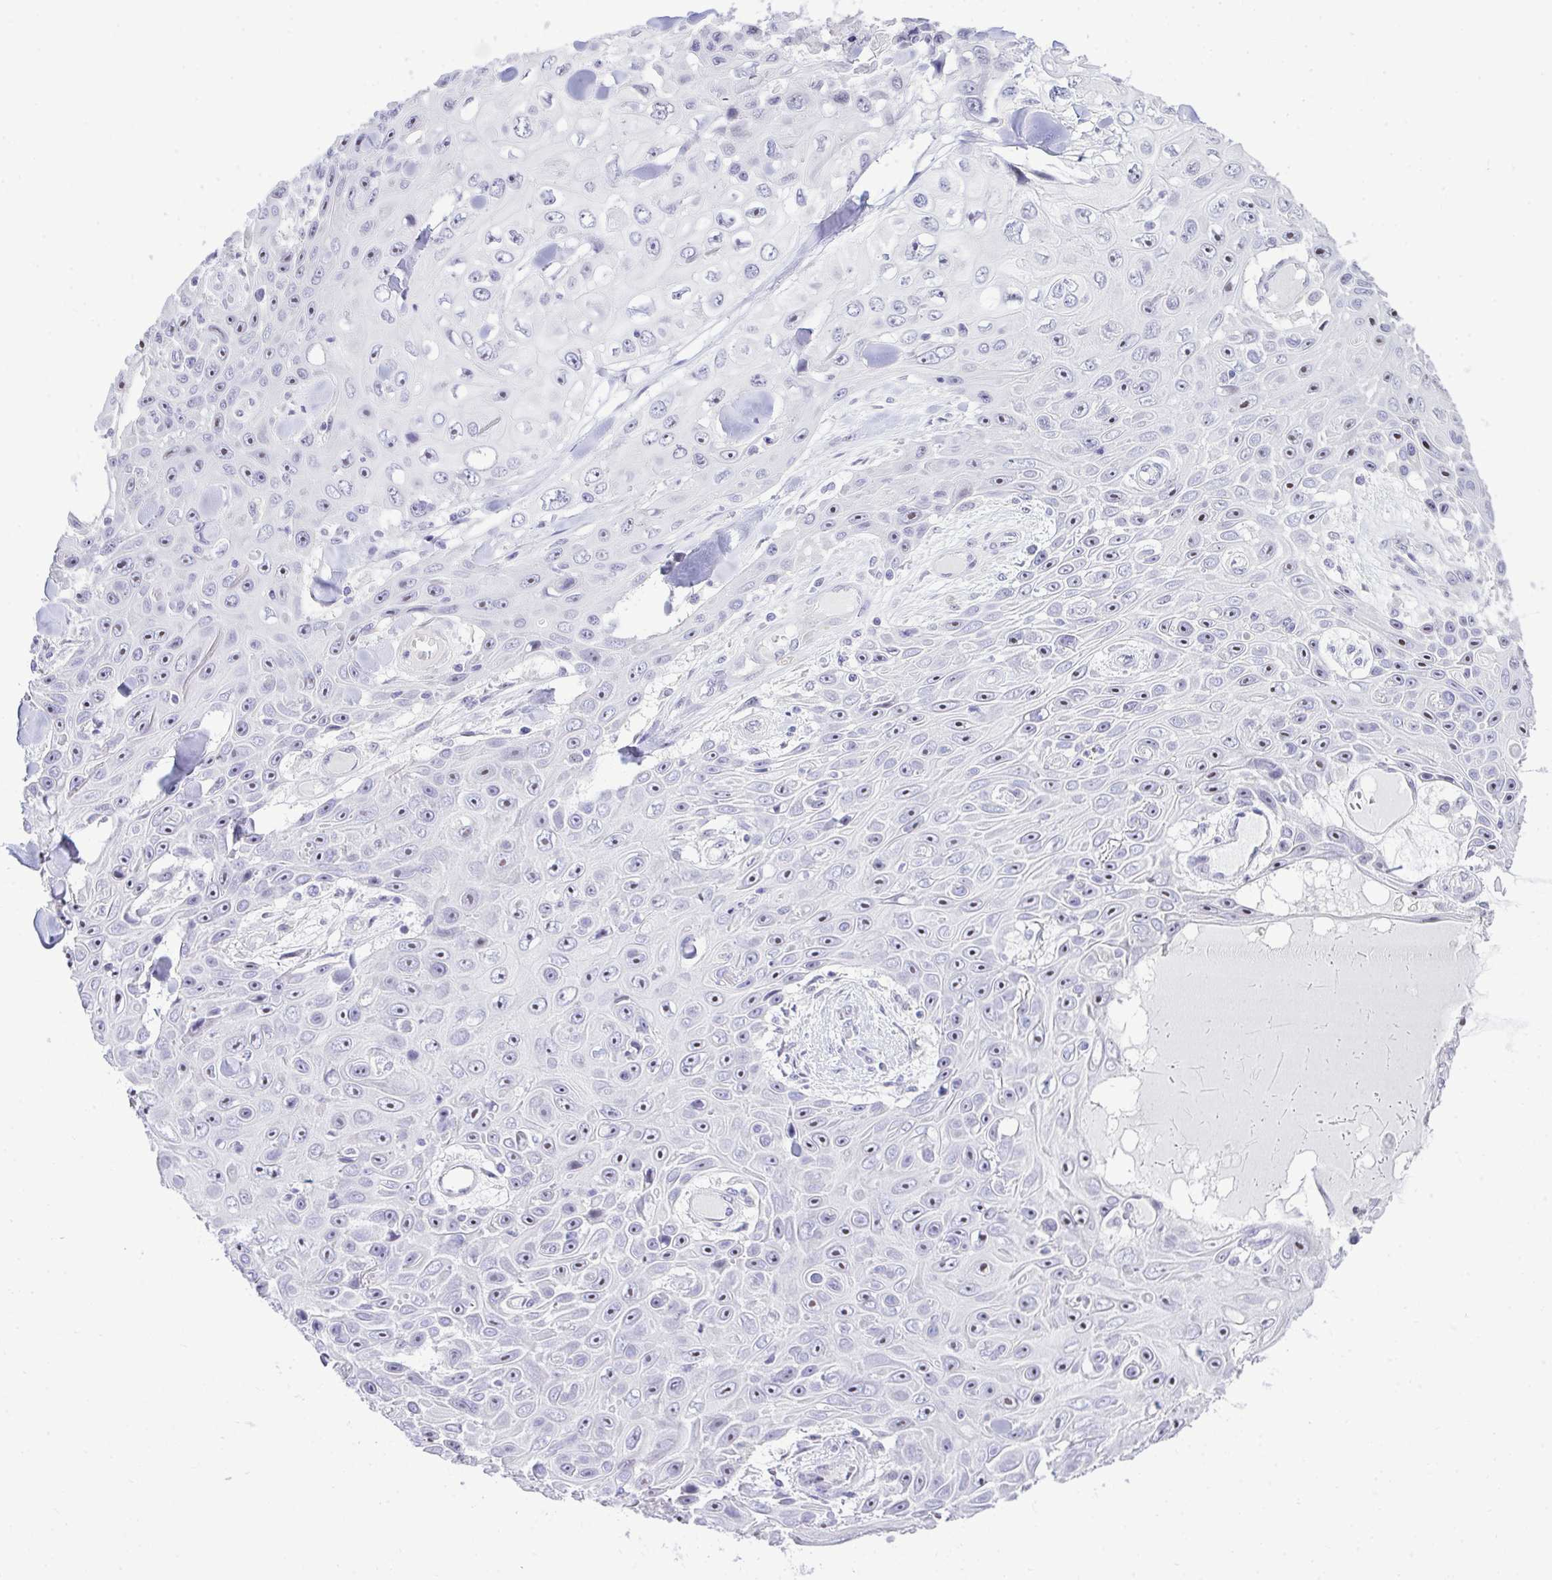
{"staining": {"intensity": "negative", "quantity": "none", "location": "none"}, "tissue": "skin cancer", "cell_type": "Tumor cells", "image_type": "cancer", "snomed": [{"axis": "morphology", "description": "Squamous cell carcinoma, NOS"}, {"axis": "topography", "description": "Skin"}], "caption": "Tumor cells show no significant positivity in skin cancer. (DAB immunohistochemistry (IHC) with hematoxylin counter stain).", "gene": "EID3", "patient": {"sex": "male", "age": 82}}